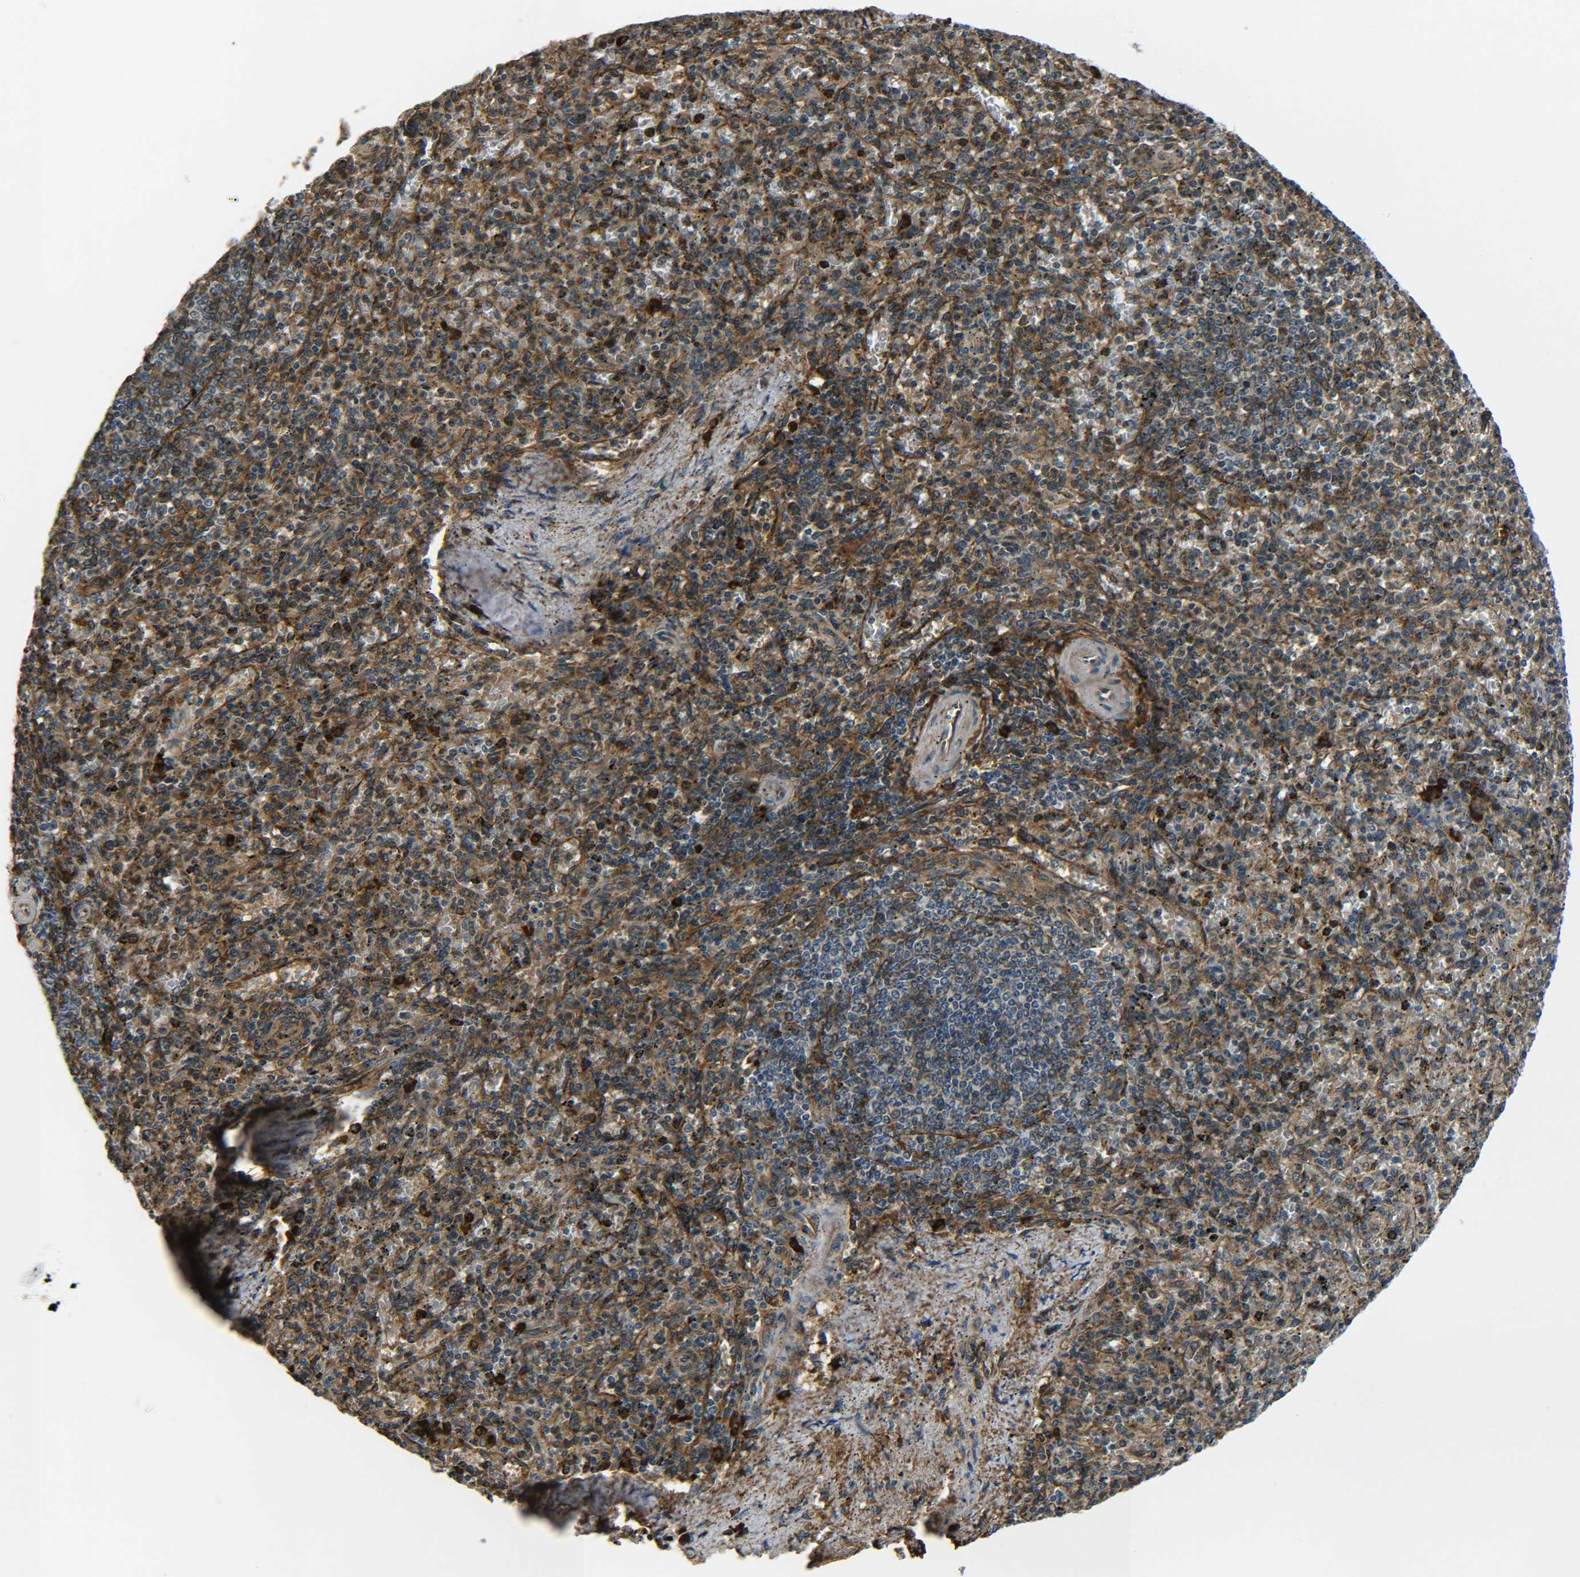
{"staining": {"intensity": "moderate", "quantity": ">75%", "location": "cytoplasmic/membranous"}, "tissue": "spleen", "cell_type": "Cells in red pulp", "image_type": "normal", "snomed": [{"axis": "morphology", "description": "Normal tissue, NOS"}, {"axis": "topography", "description": "Spleen"}], "caption": "Immunohistochemical staining of normal spleen exhibits medium levels of moderate cytoplasmic/membranous staining in approximately >75% of cells in red pulp.", "gene": "PREB", "patient": {"sex": "male", "age": 72}}